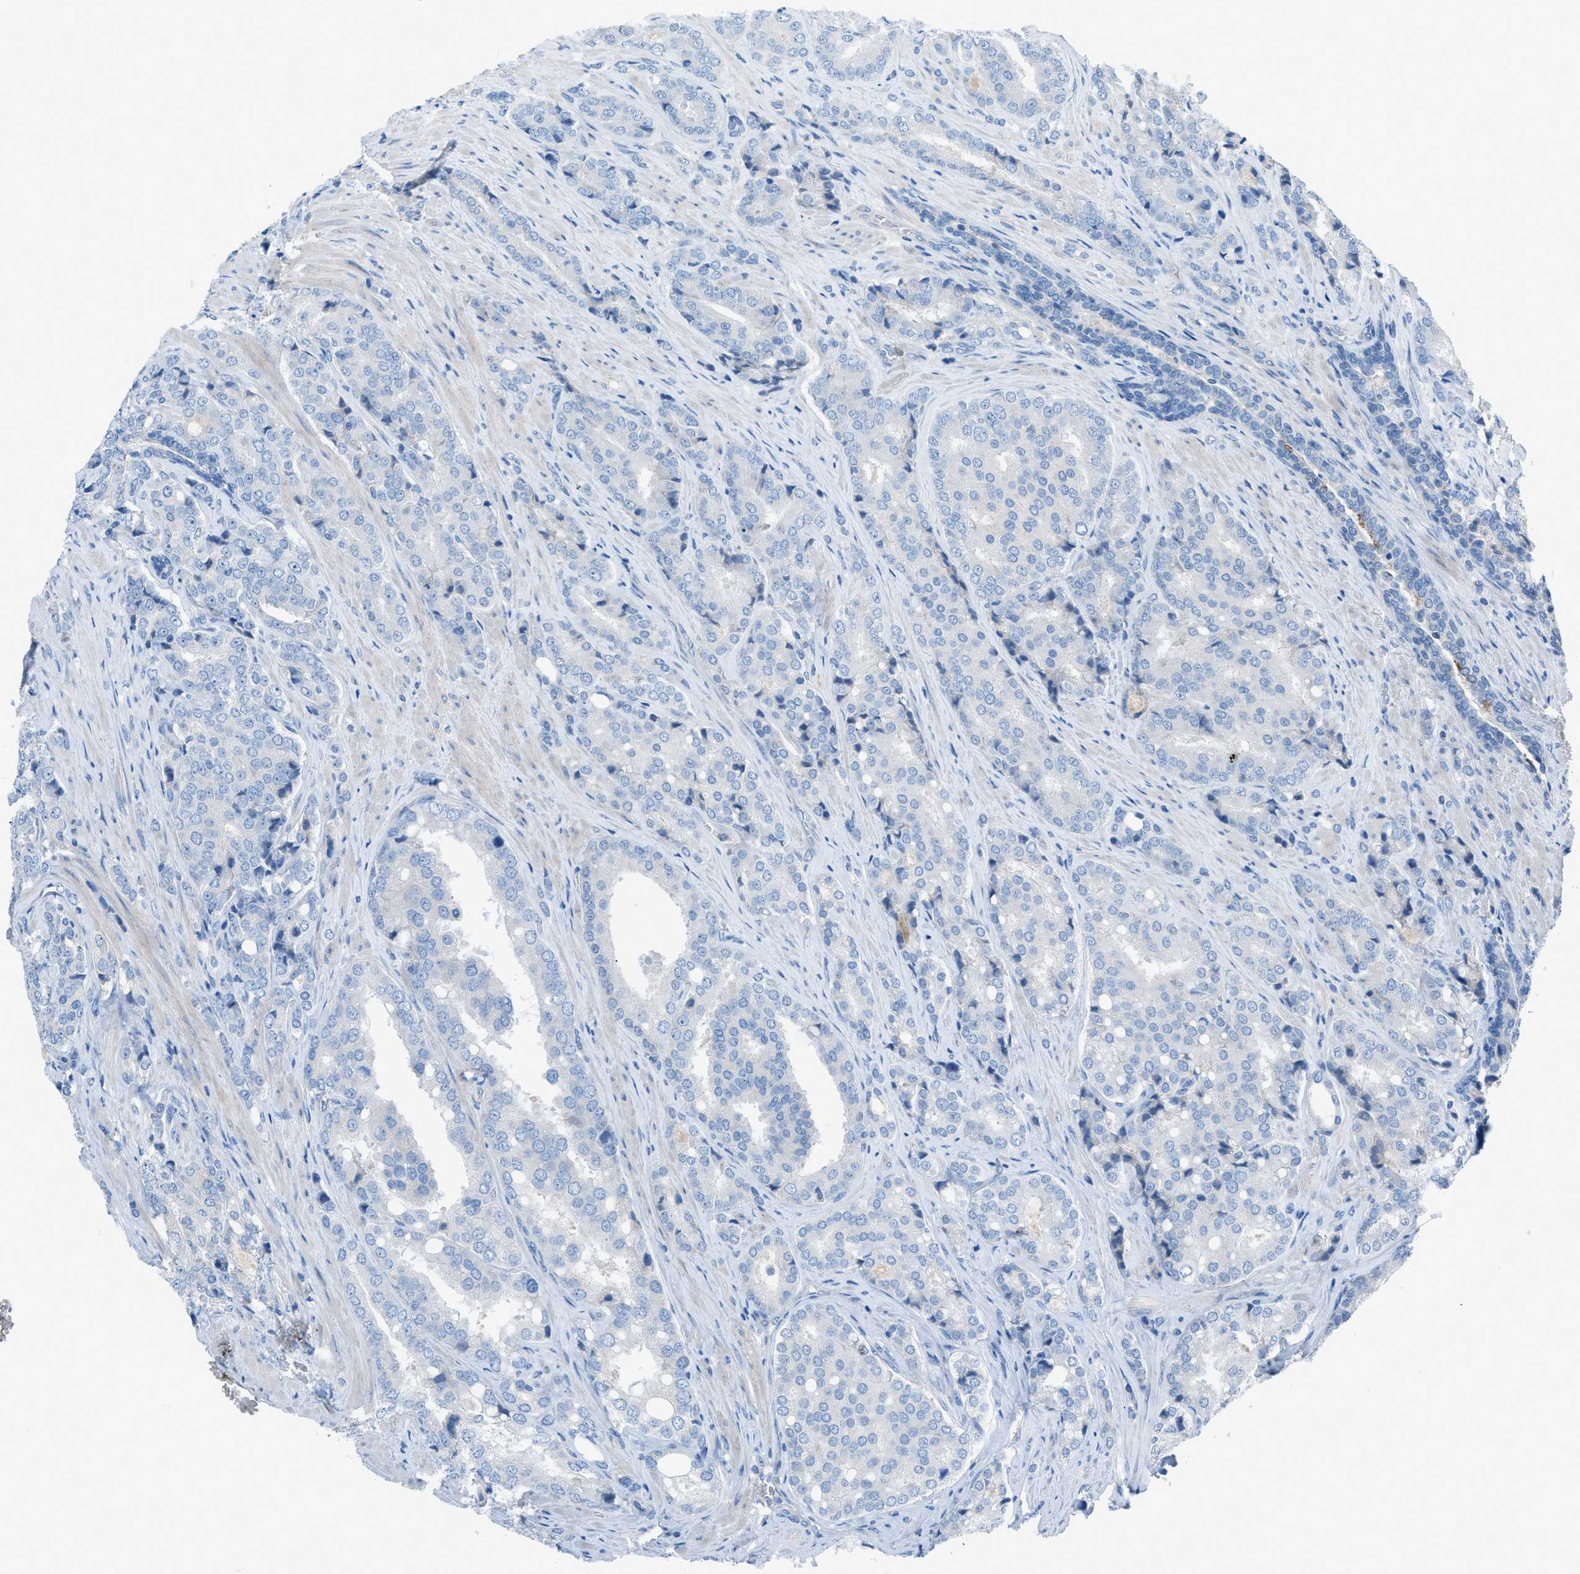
{"staining": {"intensity": "negative", "quantity": "none", "location": "none"}, "tissue": "prostate cancer", "cell_type": "Tumor cells", "image_type": "cancer", "snomed": [{"axis": "morphology", "description": "Adenocarcinoma, High grade"}, {"axis": "topography", "description": "Prostate"}], "caption": "Tumor cells show no significant protein staining in high-grade adenocarcinoma (prostate).", "gene": "C5AR2", "patient": {"sex": "male", "age": 50}}